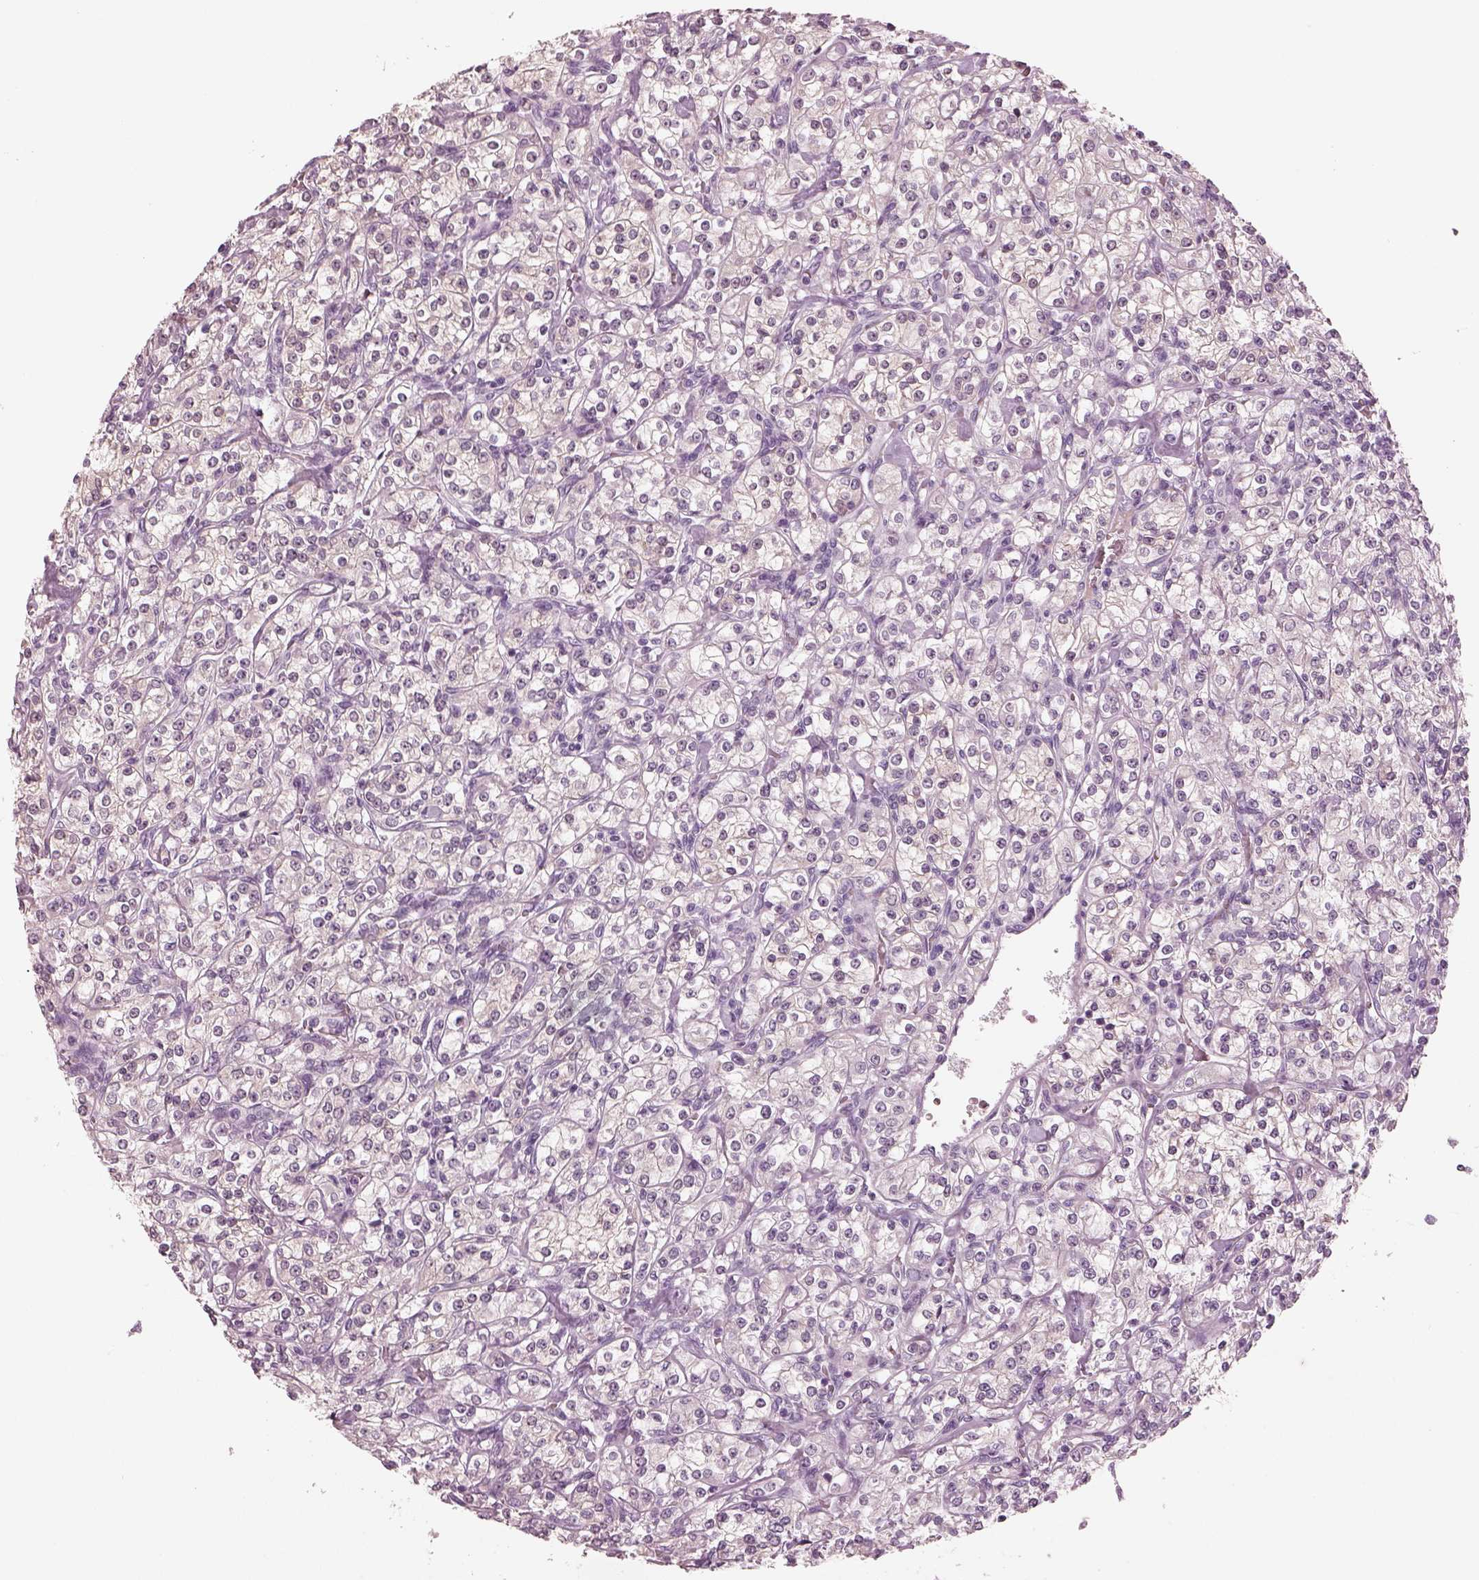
{"staining": {"intensity": "negative", "quantity": "none", "location": "none"}, "tissue": "renal cancer", "cell_type": "Tumor cells", "image_type": "cancer", "snomed": [{"axis": "morphology", "description": "Adenocarcinoma, NOS"}, {"axis": "topography", "description": "Kidney"}], "caption": "DAB immunohistochemical staining of human renal cancer exhibits no significant positivity in tumor cells. The staining is performed using DAB (3,3'-diaminobenzidine) brown chromogen with nuclei counter-stained in using hematoxylin.", "gene": "CSH1", "patient": {"sex": "male", "age": 77}}